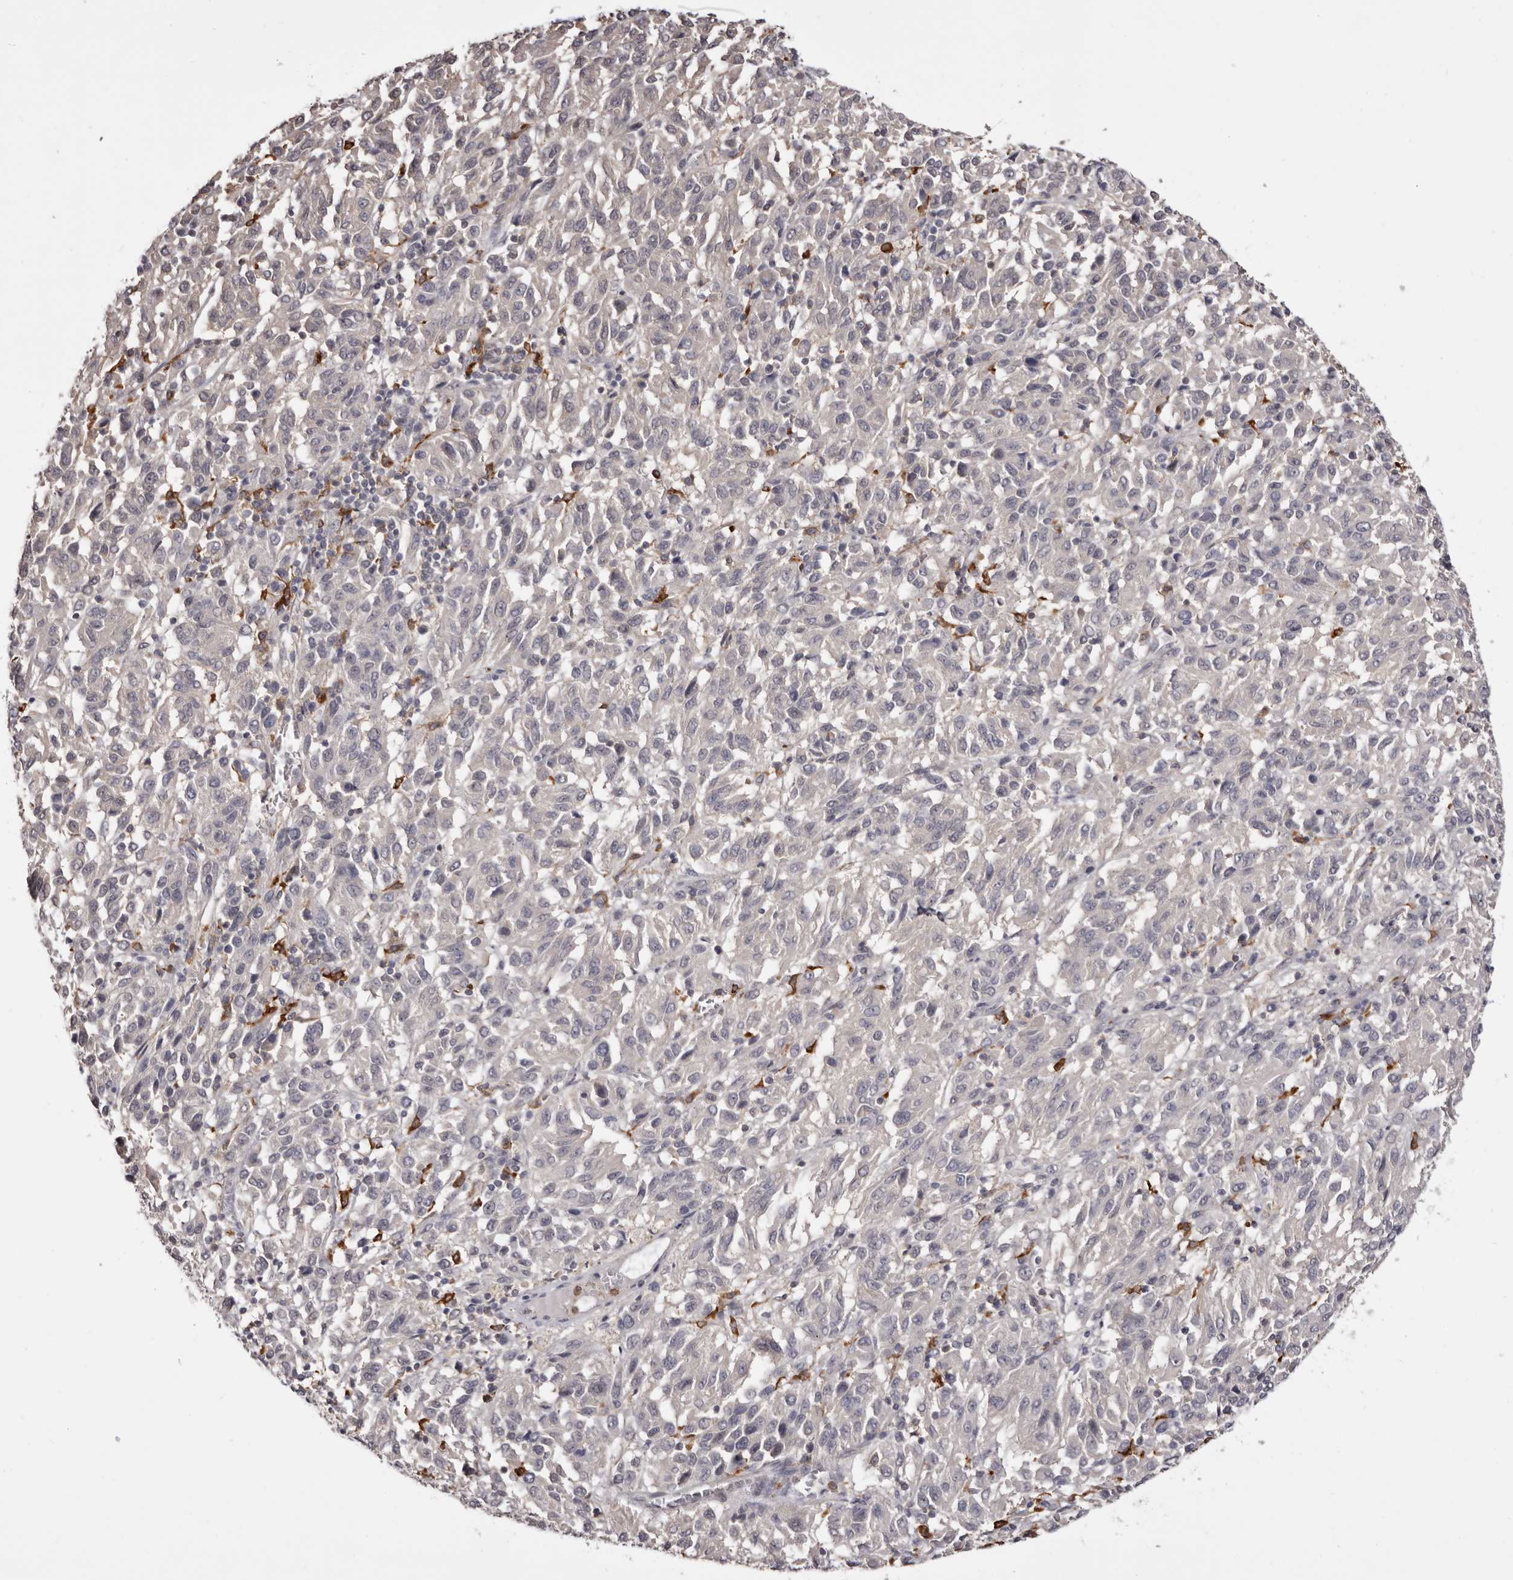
{"staining": {"intensity": "negative", "quantity": "none", "location": "none"}, "tissue": "melanoma", "cell_type": "Tumor cells", "image_type": "cancer", "snomed": [{"axis": "morphology", "description": "Malignant melanoma, Metastatic site"}, {"axis": "topography", "description": "Lung"}], "caption": "Immunohistochemistry of human malignant melanoma (metastatic site) exhibits no expression in tumor cells.", "gene": "TNNI1", "patient": {"sex": "male", "age": 64}}